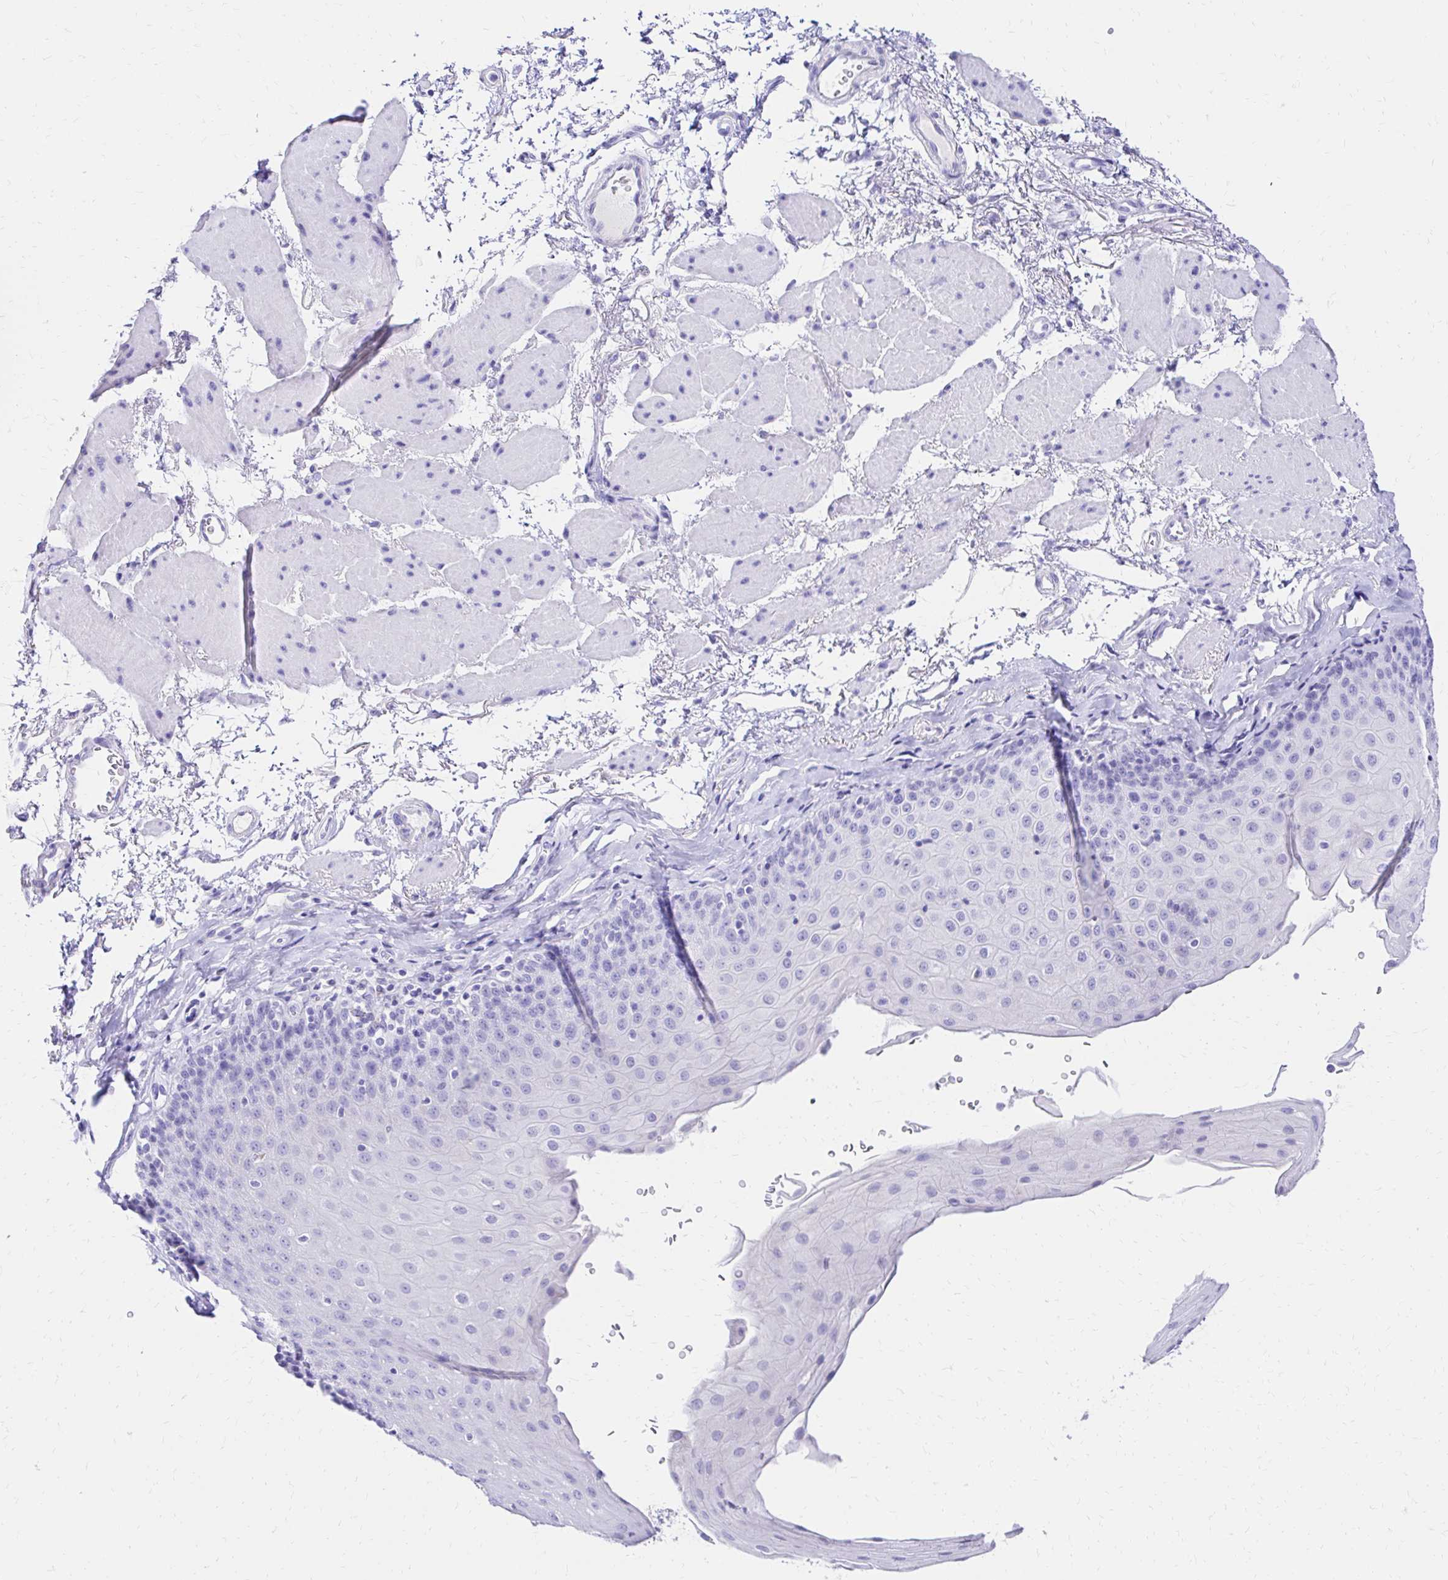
{"staining": {"intensity": "negative", "quantity": "none", "location": "none"}, "tissue": "esophagus", "cell_type": "Squamous epithelial cells", "image_type": "normal", "snomed": [{"axis": "morphology", "description": "Normal tissue, NOS"}, {"axis": "topography", "description": "Esophagus"}], "caption": "Micrograph shows no protein expression in squamous epithelial cells of normal esophagus. Brightfield microscopy of immunohistochemistry (IHC) stained with DAB (3,3'-diaminobenzidine) (brown) and hematoxylin (blue), captured at high magnification.", "gene": "S100G", "patient": {"sex": "female", "age": 81}}